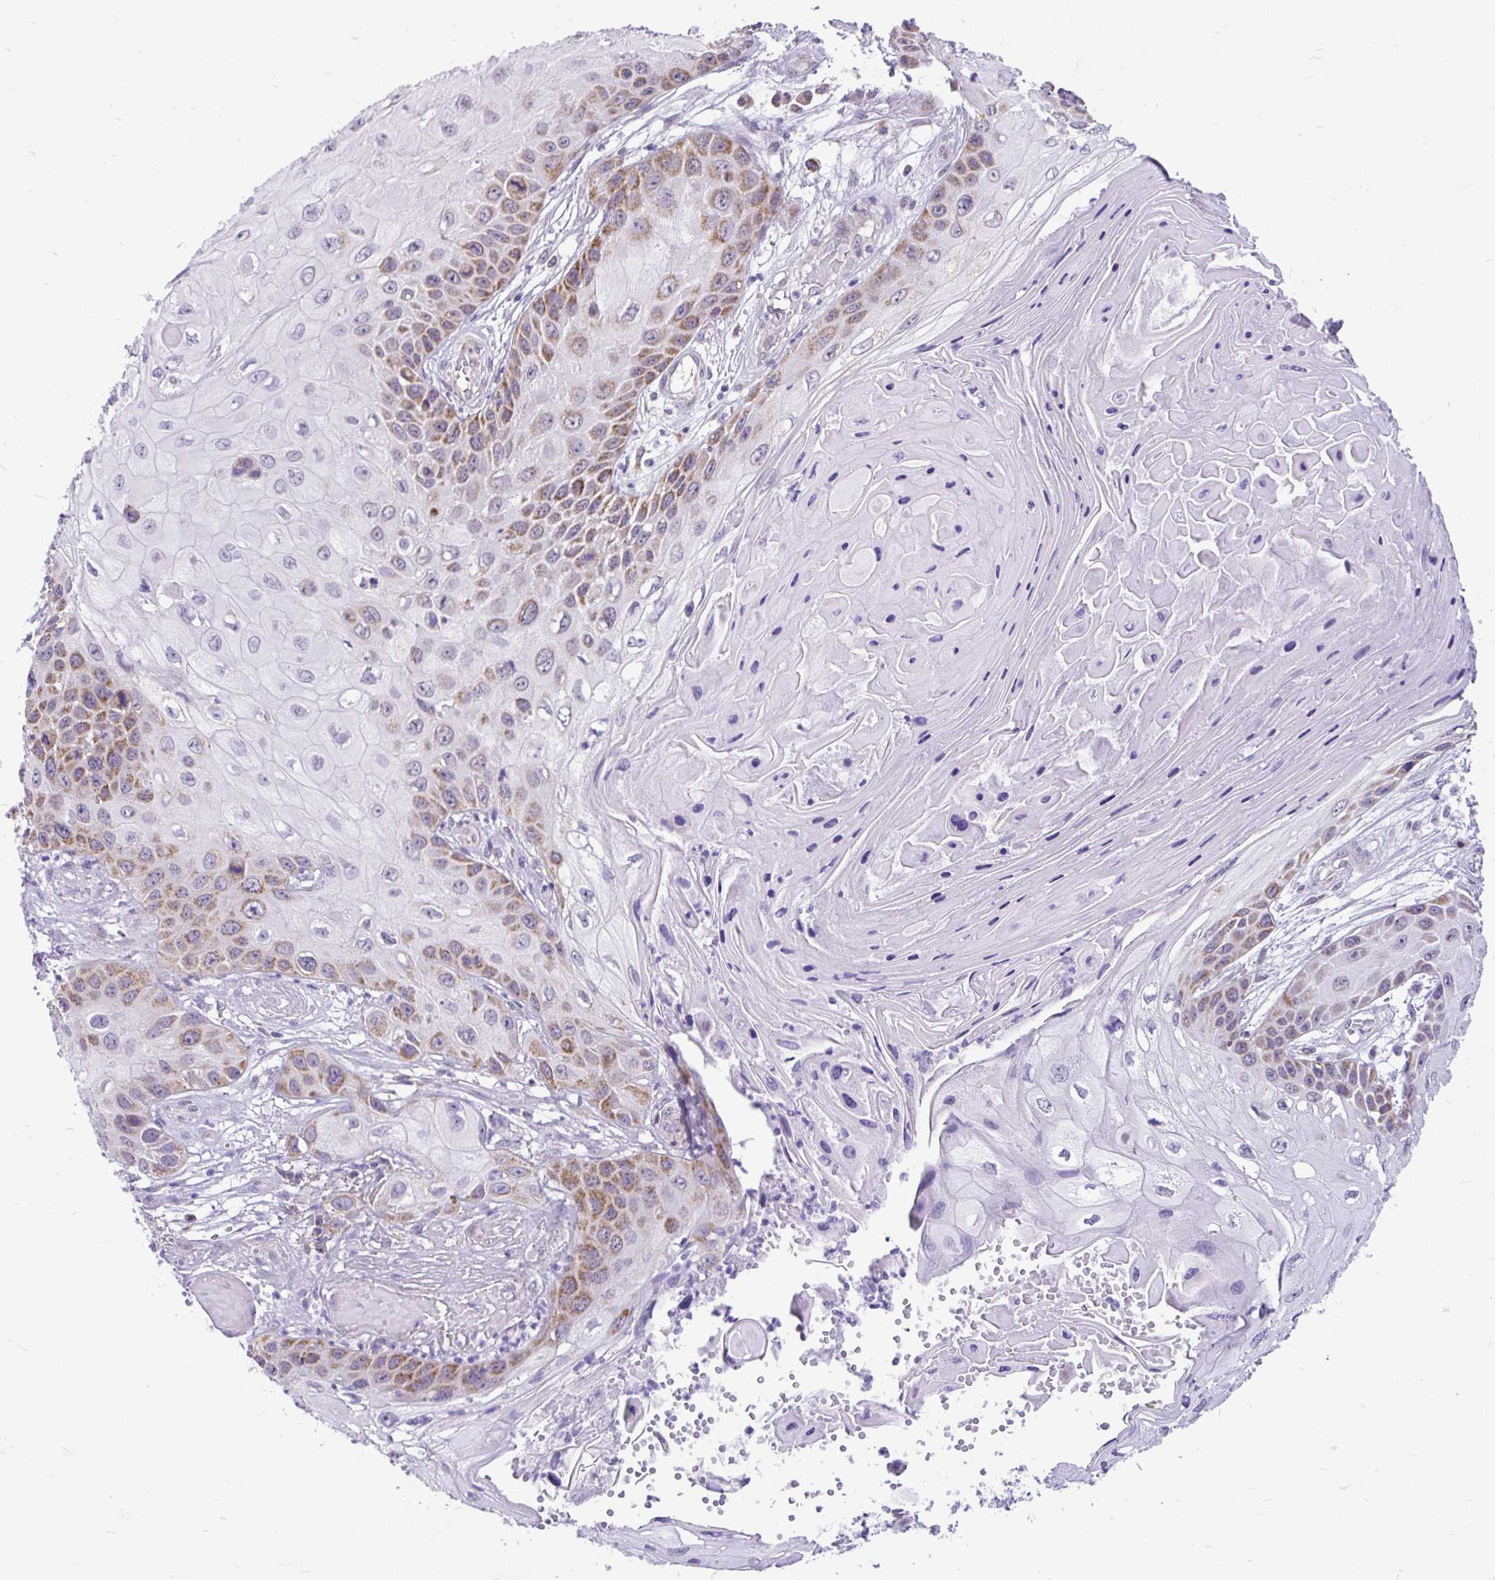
{"staining": {"intensity": "moderate", "quantity": "<25%", "location": "cytoplasmic/membranous"}, "tissue": "skin cancer", "cell_type": "Tumor cells", "image_type": "cancer", "snomed": [{"axis": "morphology", "description": "Squamous cell carcinoma, NOS"}, {"axis": "topography", "description": "Skin"}, {"axis": "topography", "description": "Vulva"}], "caption": "Immunohistochemical staining of human skin cancer demonstrates moderate cytoplasmic/membranous protein staining in approximately <25% of tumor cells. The staining was performed using DAB (3,3'-diaminobenzidine) to visualize the protein expression in brown, while the nuclei were stained in blue with hematoxylin (Magnification: 20x).", "gene": "PYCR2", "patient": {"sex": "female", "age": 44}}